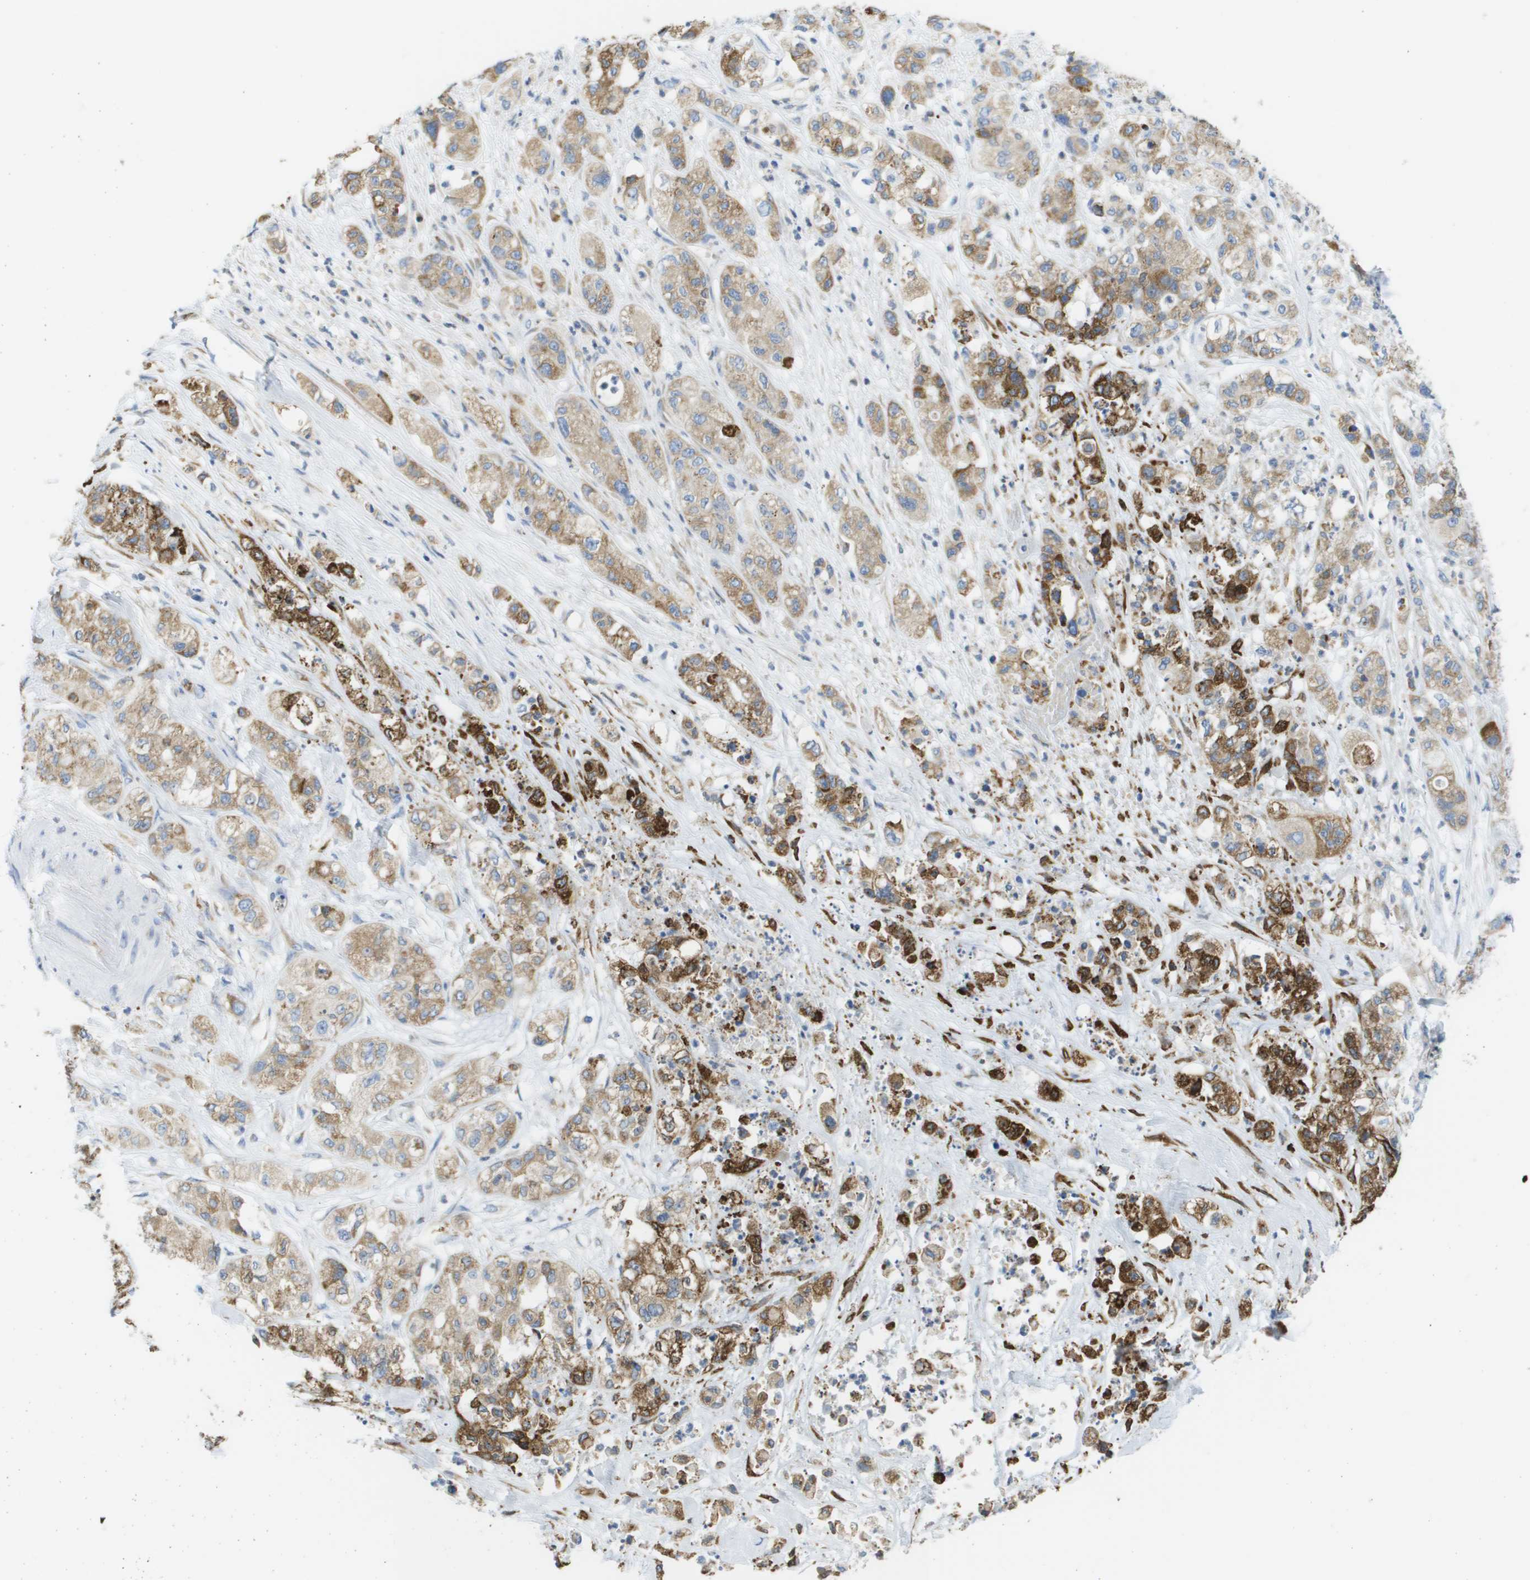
{"staining": {"intensity": "moderate", "quantity": ">75%", "location": "cytoplasmic/membranous"}, "tissue": "pancreatic cancer", "cell_type": "Tumor cells", "image_type": "cancer", "snomed": [{"axis": "morphology", "description": "Adenocarcinoma, NOS"}, {"axis": "topography", "description": "Pancreas"}], "caption": "IHC image of neoplastic tissue: adenocarcinoma (pancreatic) stained using immunohistochemistry reveals medium levels of moderate protein expression localized specifically in the cytoplasmic/membranous of tumor cells, appearing as a cytoplasmic/membranous brown color.", "gene": "SDR42E1", "patient": {"sex": "female", "age": 78}}